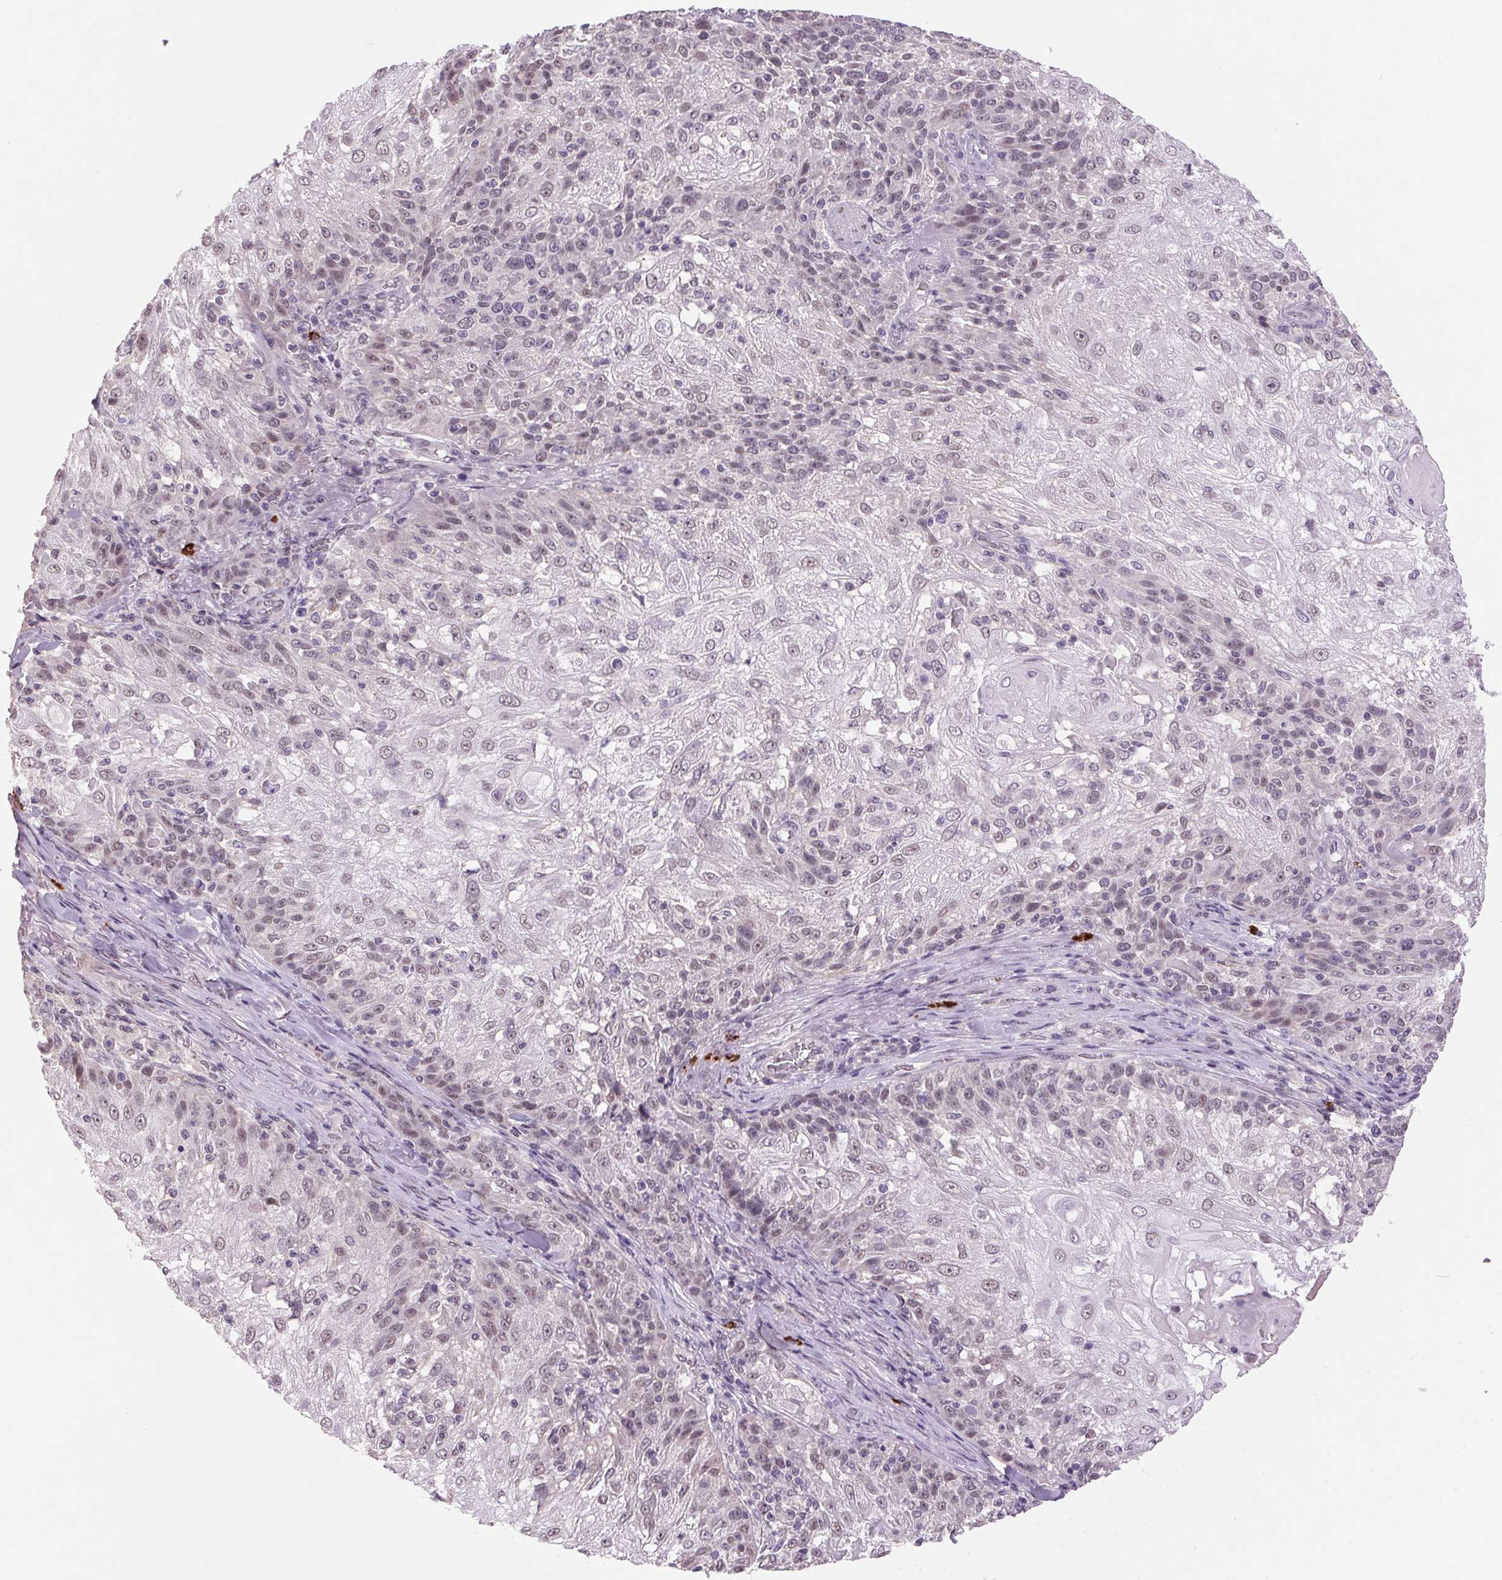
{"staining": {"intensity": "weak", "quantity": "<25%", "location": "nuclear"}, "tissue": "skin cancer", "cell_type": "Tumor cells", "image_type": "cancer", "snomed": [{"axis": "morphology", "description": "Normal tissue, NOS"}, {"axis": "morphology", "description": "Squamous cell carcinoma, NOS"}, {"axis": "topography", "description": "Skin"}], "caption": "Immunohistochemical staining of skin squamous cell carcinoma displays no significant positivity in tumor cells. Nuclei are stained in blue.", "gene": "ZBTB4", "patient": {"sex": "female", "age": 83}}